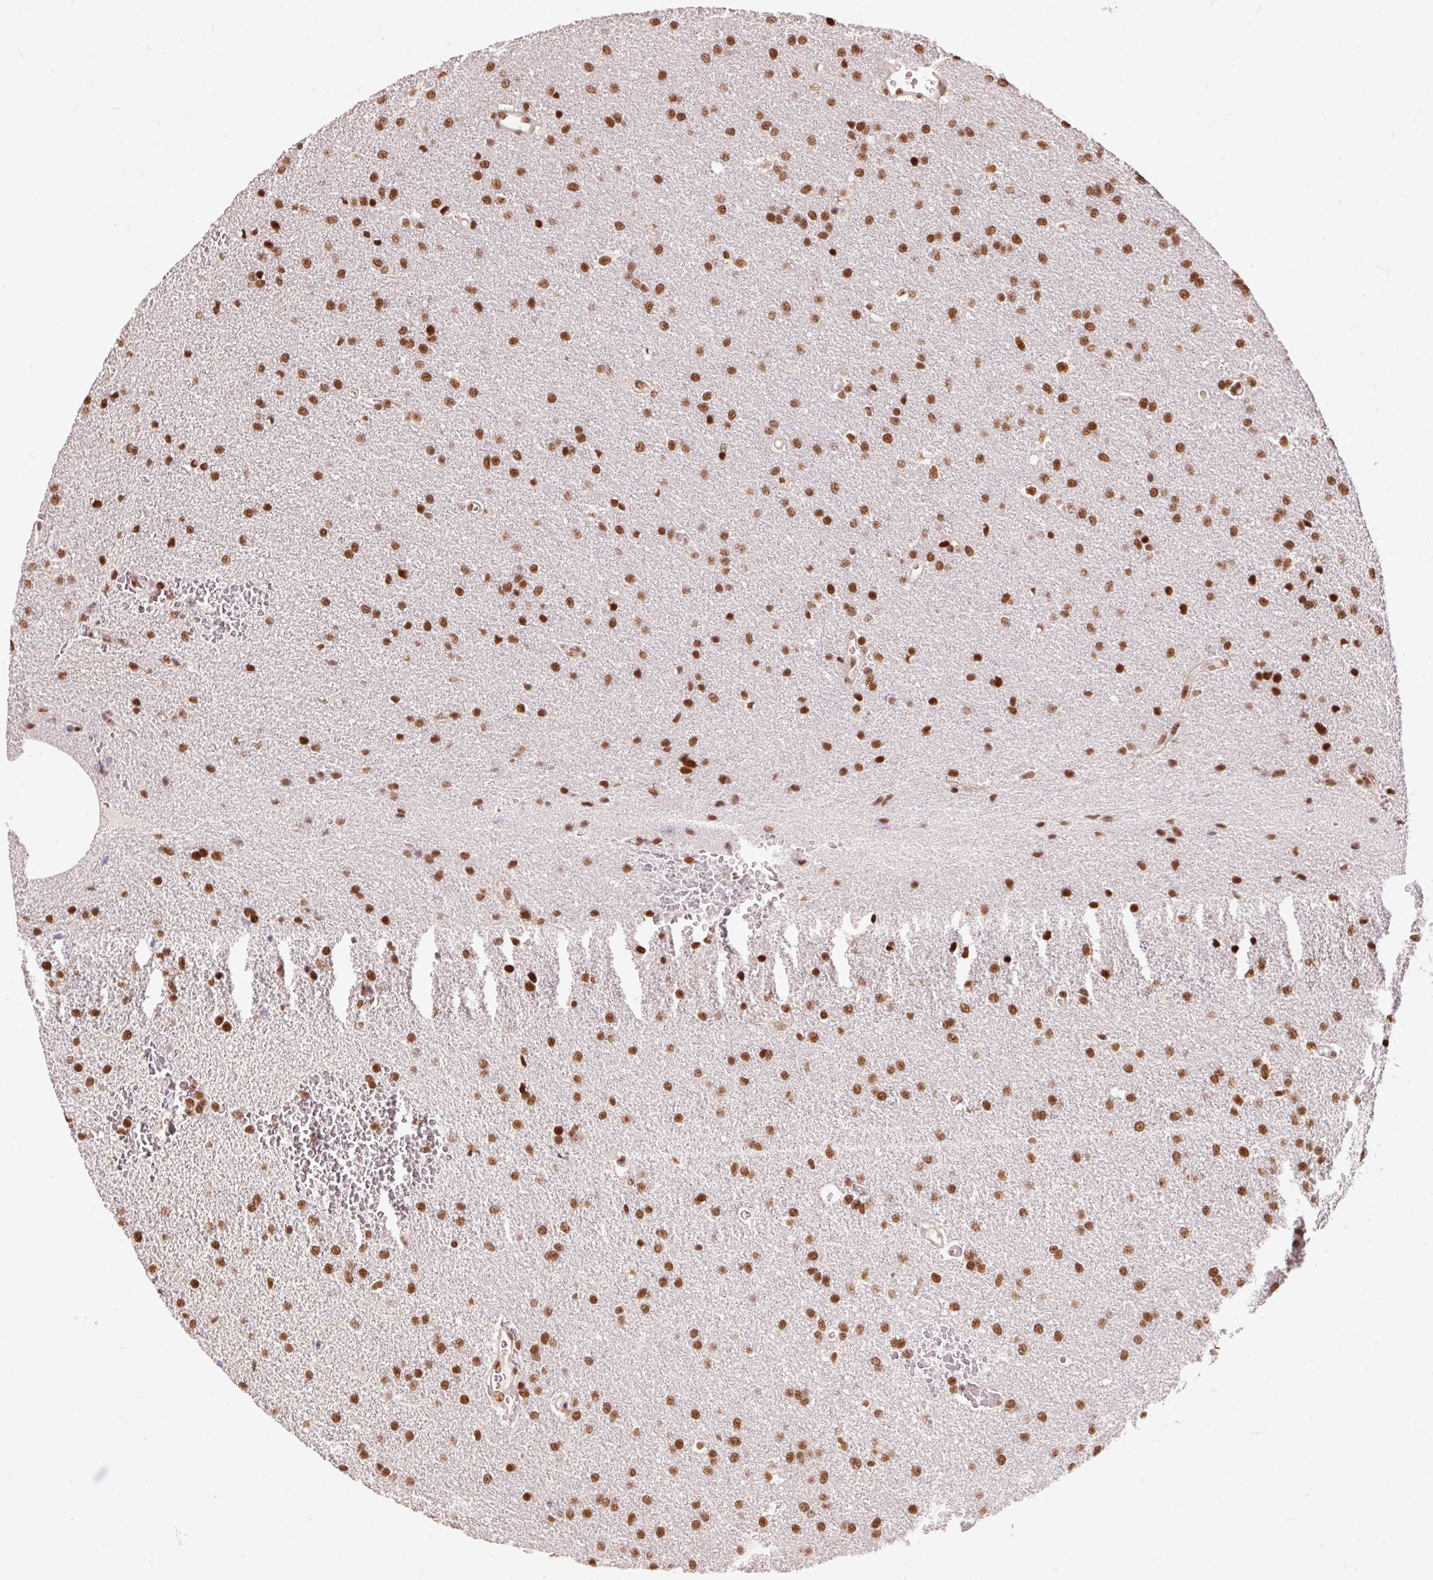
{"staining": {"intensity": "strong", "quantity": ">75%", "location": "nuclear"}, "tissue": "glioma", "cell_type": "Tumor cells", "image_type": "cancer", "snomed": [{"axis": "morphology", "description": "Glioma, malignant, Low grade"}, {"axis": "topography", "description": "Brain"}], "caption": "This is an image of immunohistochemistry staining of glioma, which shows strong staining in the nuclear of tumor cells.", "gene": "ZBTB44", "patient": {"sex": "female", "age": 34}}